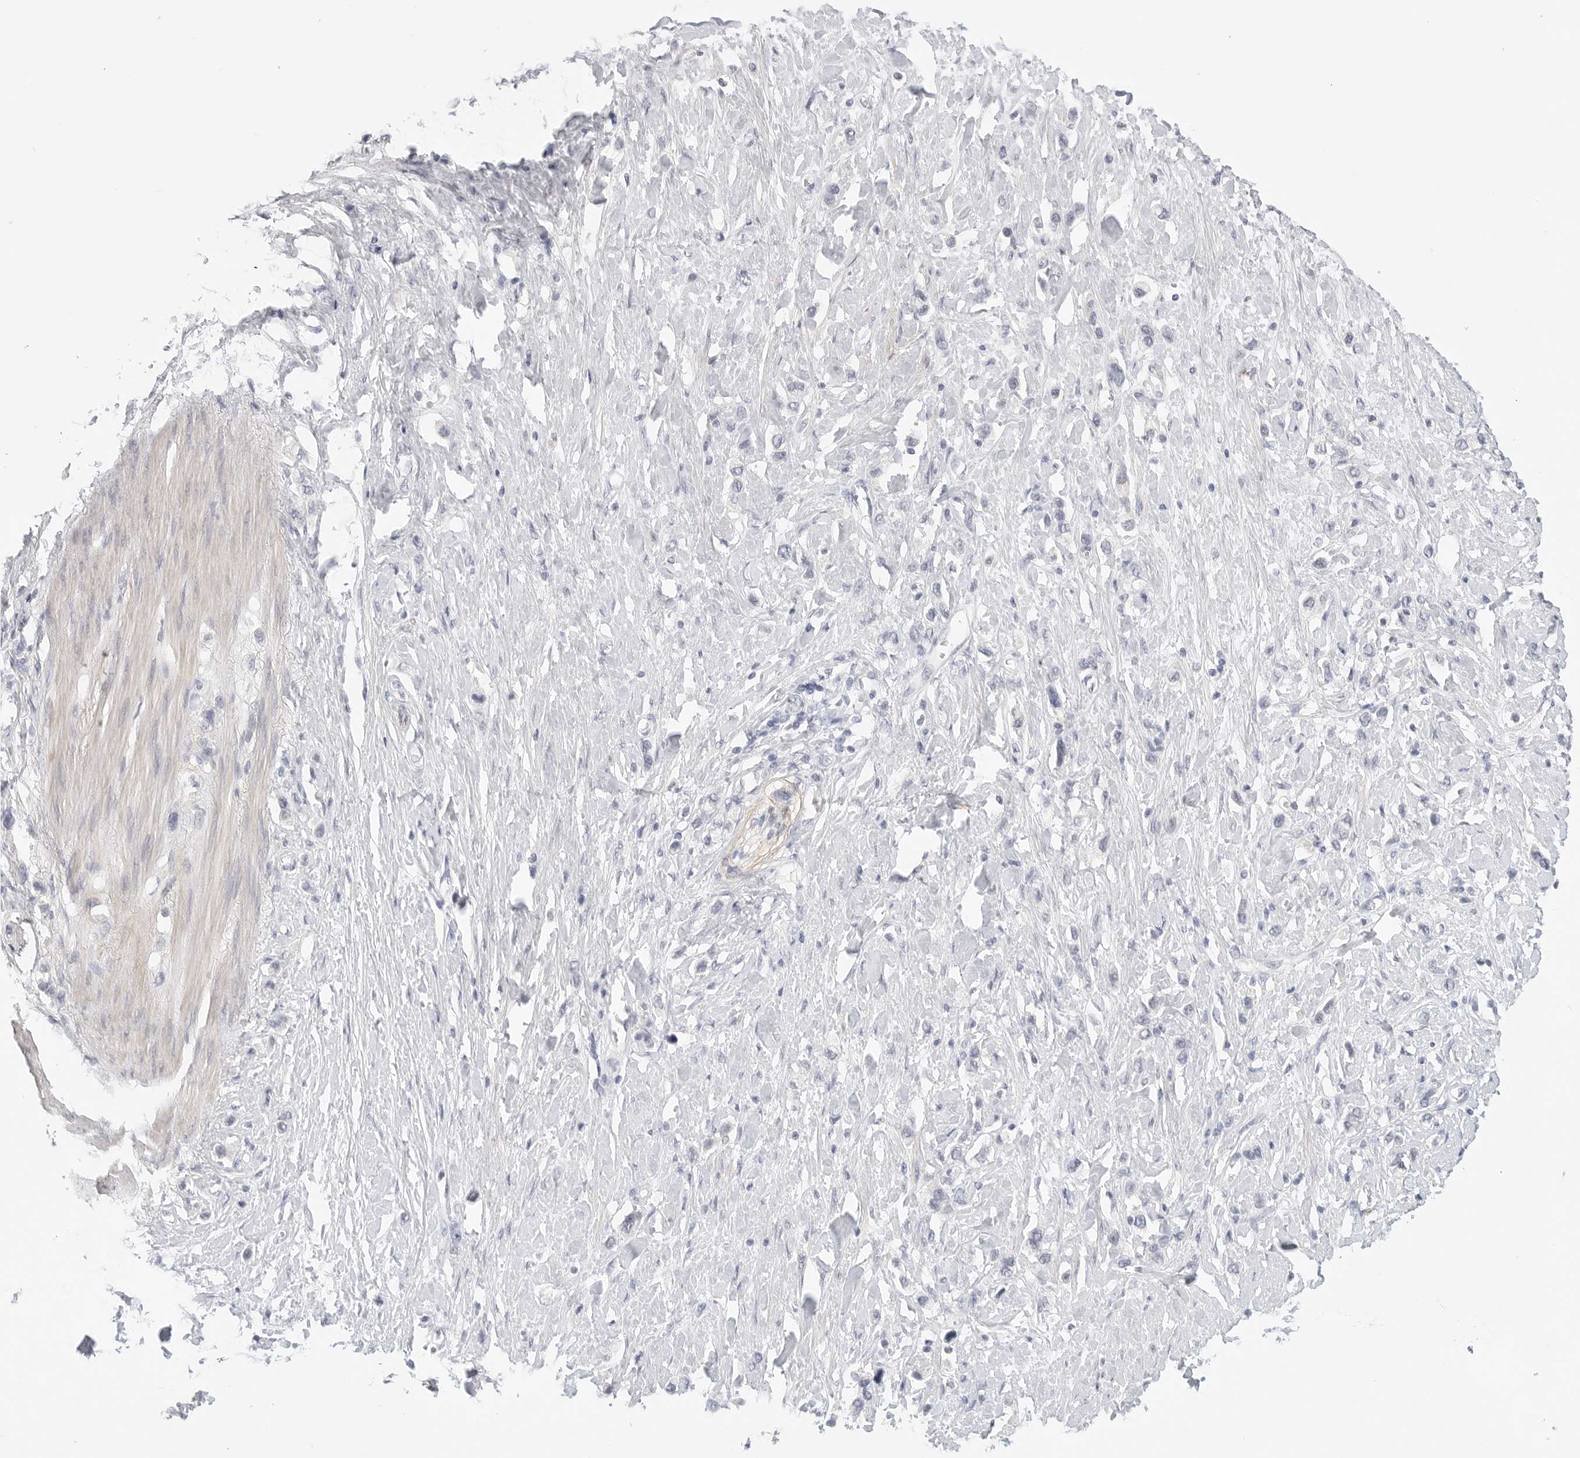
{"staining": {"intensity": "negative", "quantity": "none", "location": "none"}, "tissue": "stomach cancer", "cell_type": "Tumor cells", "image_type": "cancer", "snomed": [{"axis": "morphology", "description": "Adenocarcinoma, NOS"}, {"axis": "topography", "description": "Stomach"}], "caption": "Stomach cancer was stained to show a protein in brown. There is no significant staining in tumor cells.", "gene": "FBN2", "patient": {"sex": "female", "age": 65}}